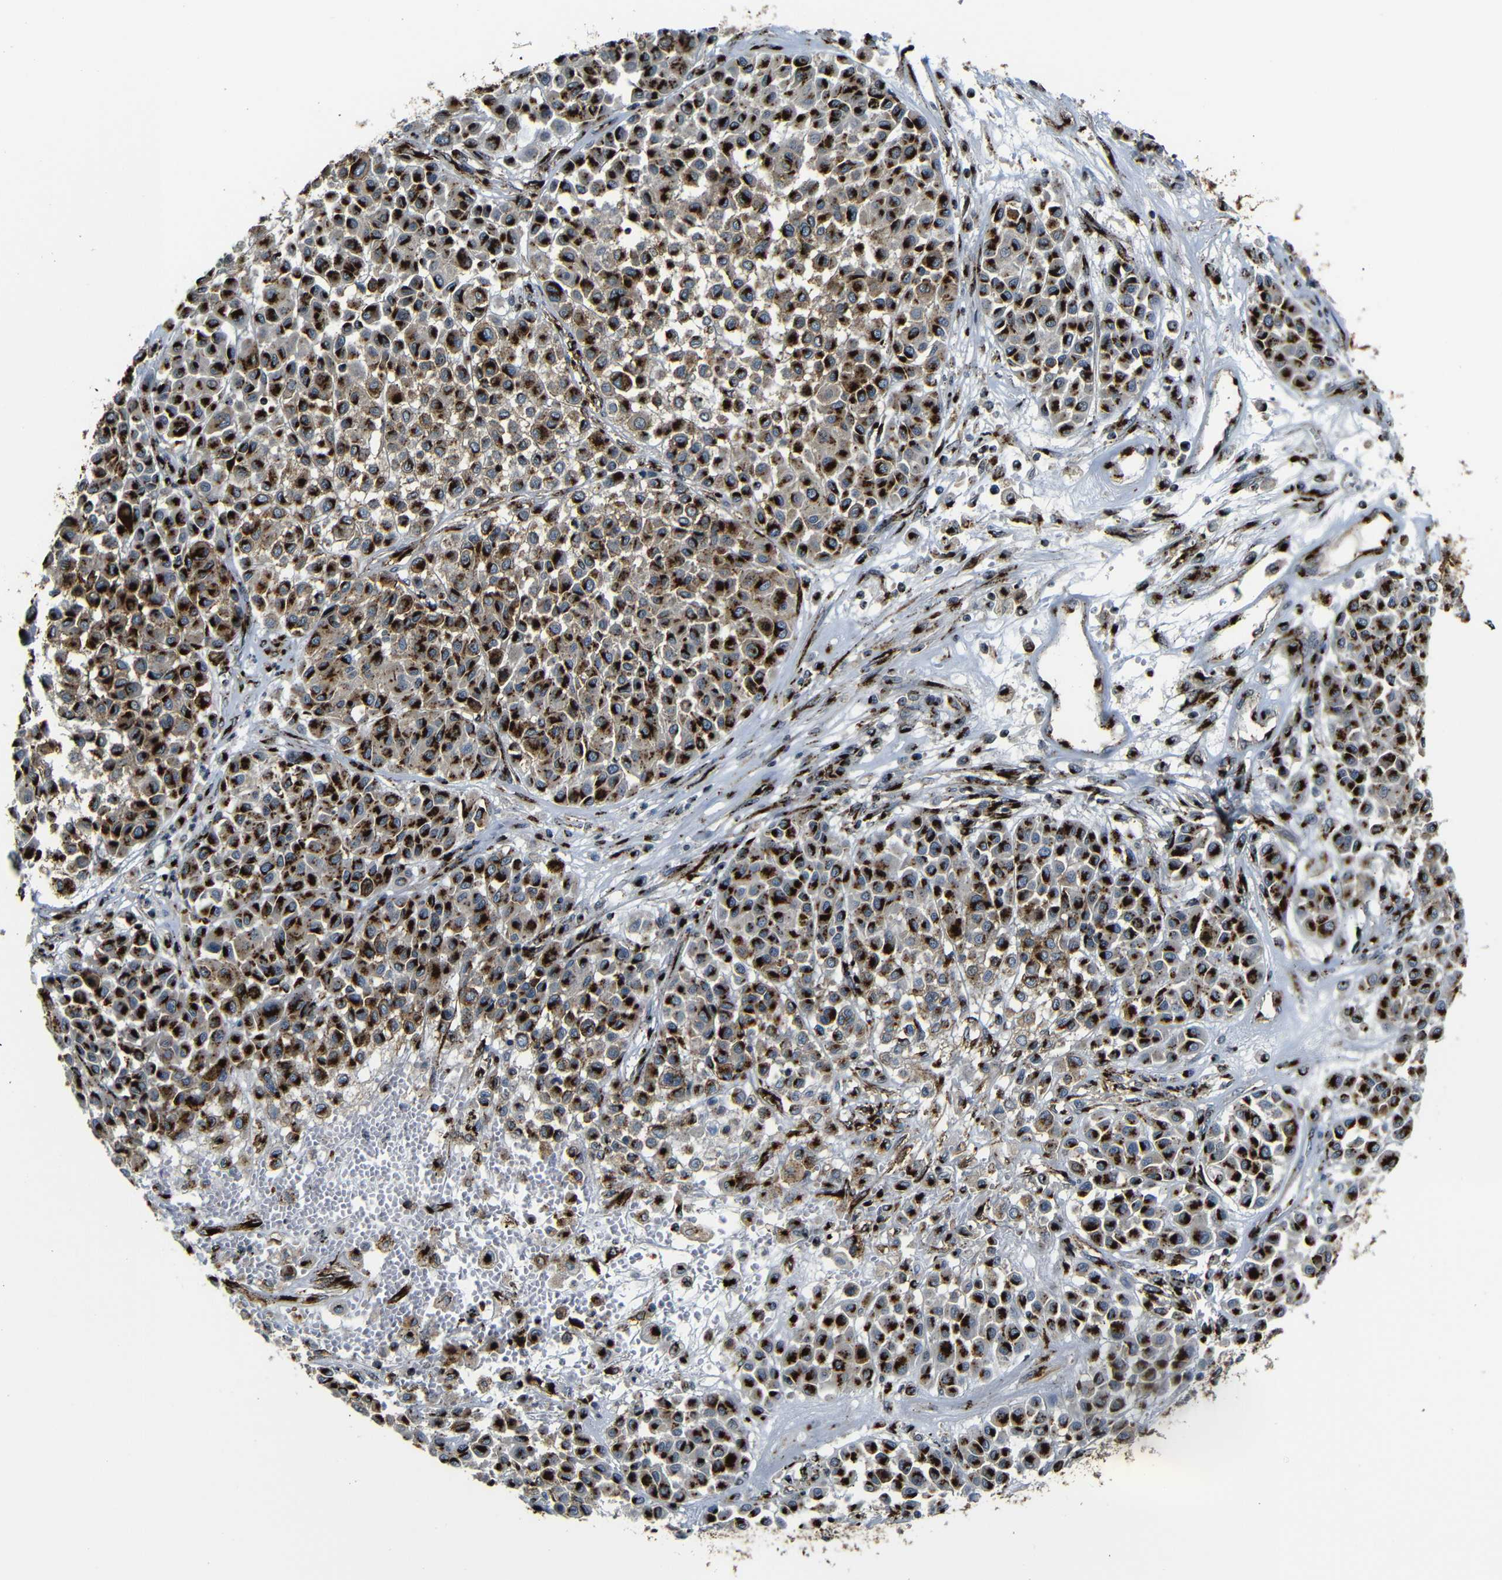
{"staining": {"intensity": "strong", "quantity": ">75%", "location": "cytoplasmic/membranous"}, "tissue": "melanoma", "cell_type": "Tumor cells", "image_type": "cancer", "snomed": [{"axis": "morphology", "description": "Malignant melanoma, Metastatic site"}, {"axis": "topography", "description": "Soft tissue"}], "caption": "Malignant melanoma (metastatic site) stained with DAB (3,3'-diaminobenzidine) IHC shows high levels of strong cytoplasmic/membranous expression in about >75% of tumor cells.", "gene": "TGOLN2", "patient": {"sex": "male", "age": 41}}